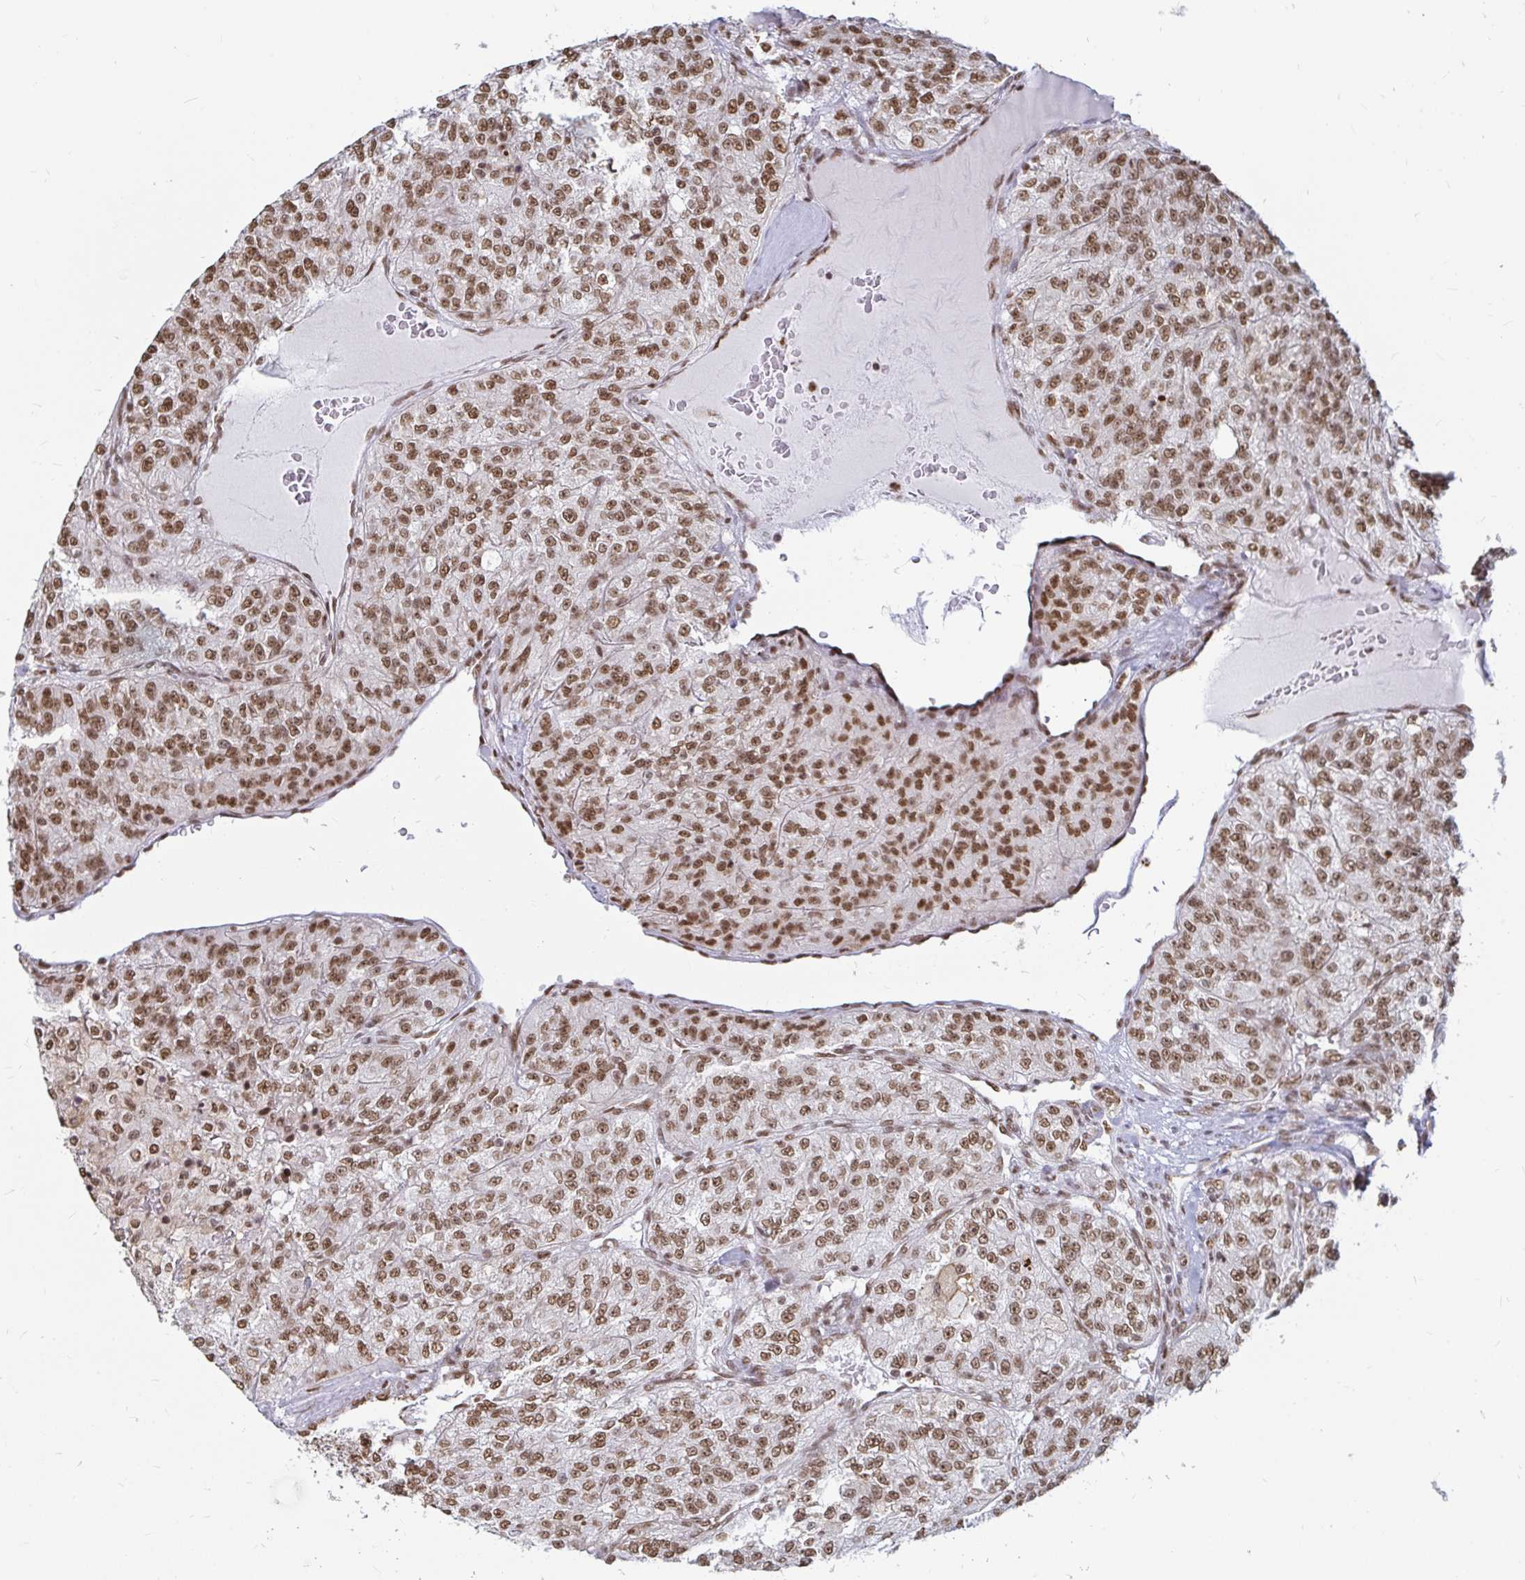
{"staining": {"intensity": "moderate", "quantity": ">75%", "location": "nuclear"}, "tissue": "renal cancer", "cell_type": "Tumor cells", "image_type": "cancer", "snomed": [{"axis": "morphology", "description": "Adenocarcinoma, NOS"}, {"axis": "topography", "description": "Kidney"}], "caption": "Renal cancer tissue shows moderate nuclear expression in approximately >75% of tumor cells Ihc stains the protein in brown and the nuclei are stained blue.", "gene": "HNRNPU", "patient": {"sex": "female", "age": 63}}